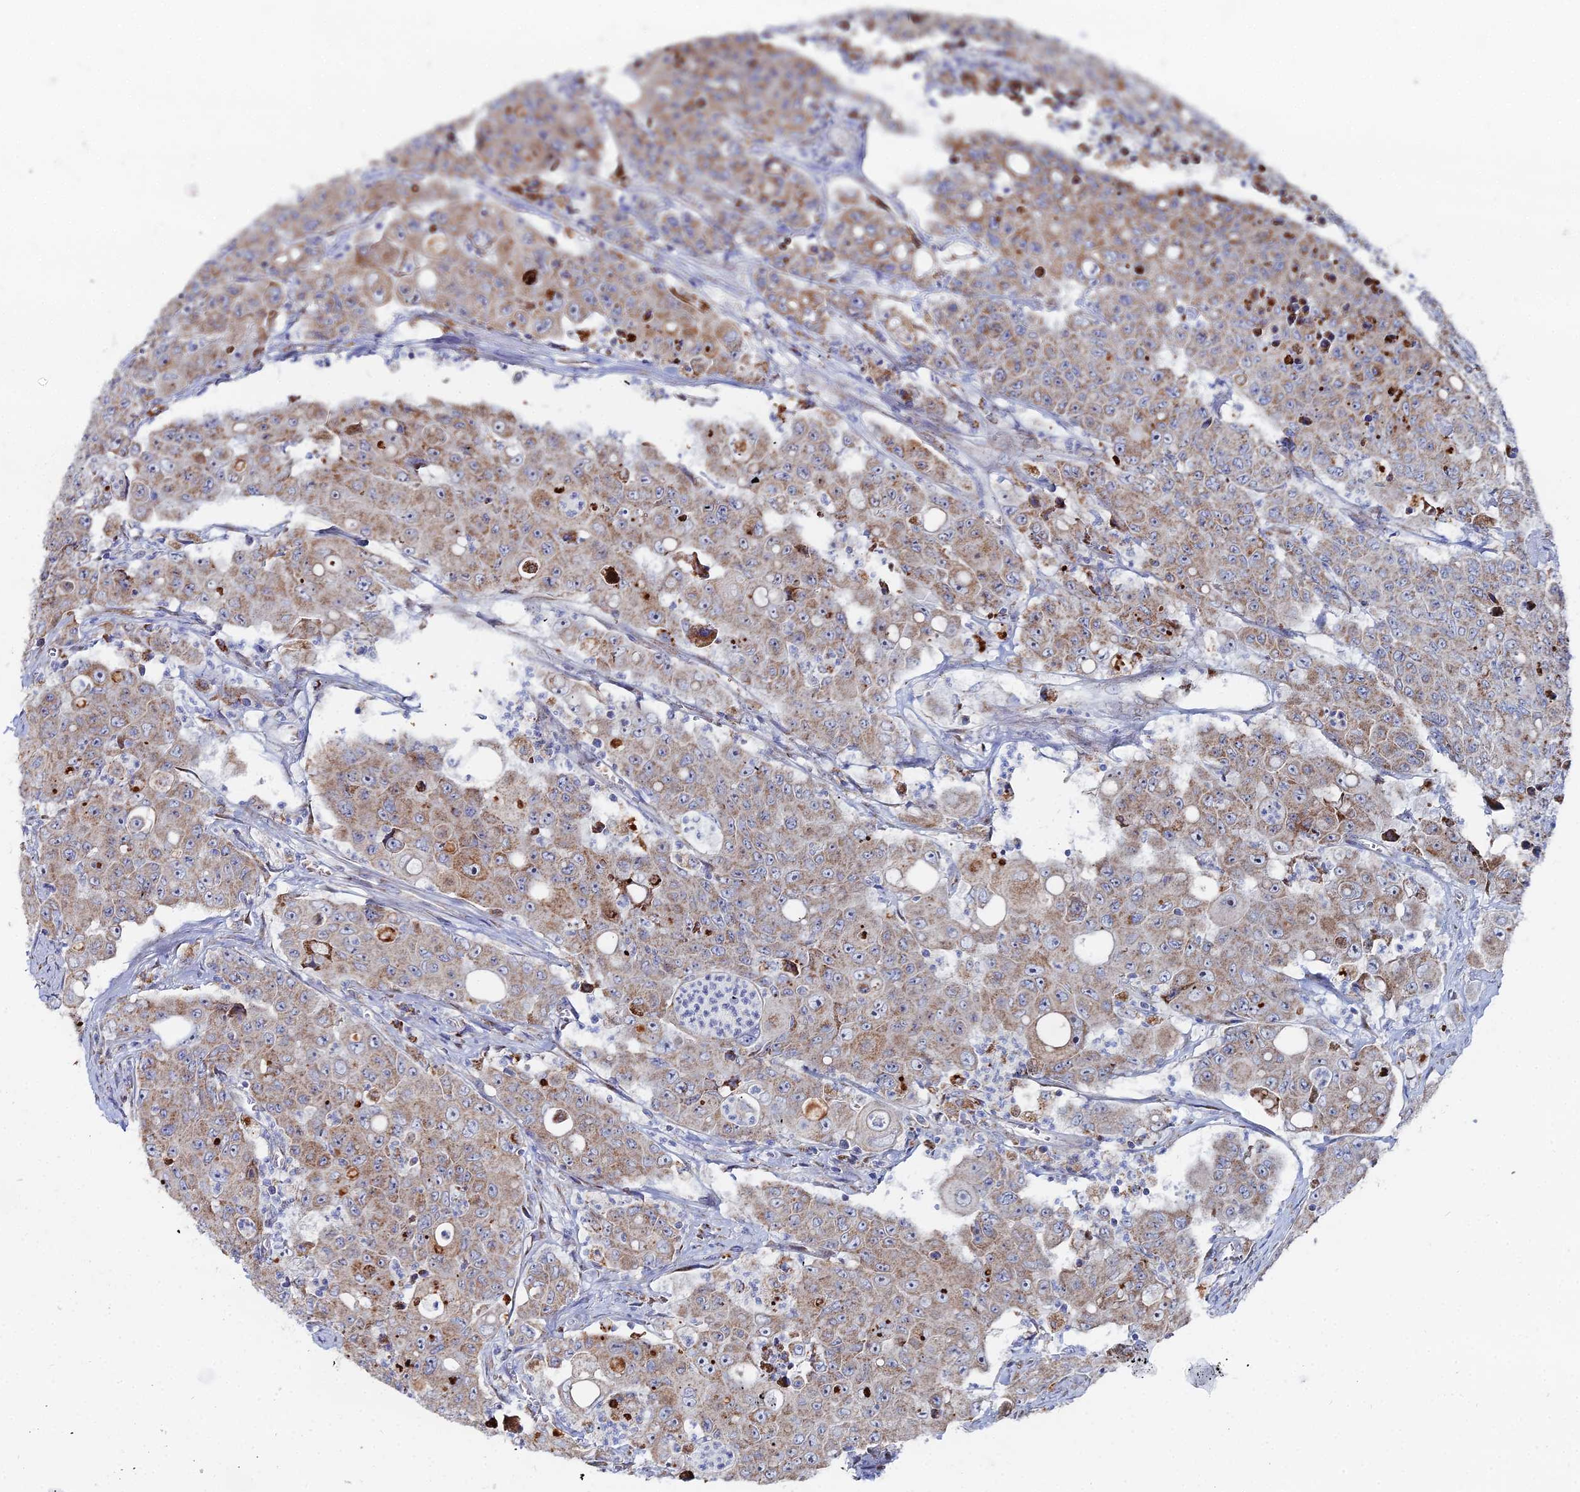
{"staining": {"intensity": "moderate", "quantity": ">75%", "location": "cytoplasmic/membranous"}, "tissue": "colorectal cancer", "cell_type": "Tumor cells", "image_type": "cancer", "snomed": [{"axis": "morphology", "description": "Adenocarcinoma, NOS"}, {"axis": "topography", "description": "Colon"}], "caption": "Moderate cytoplasmic/membranous positivity for a protein is seen in approximately >75% of tumor cells of colorectal adenocarcinoma using immunohistochemistry (IHC).", "gene": "MPC1", "patient": {"sex": "male", "age": 51}}